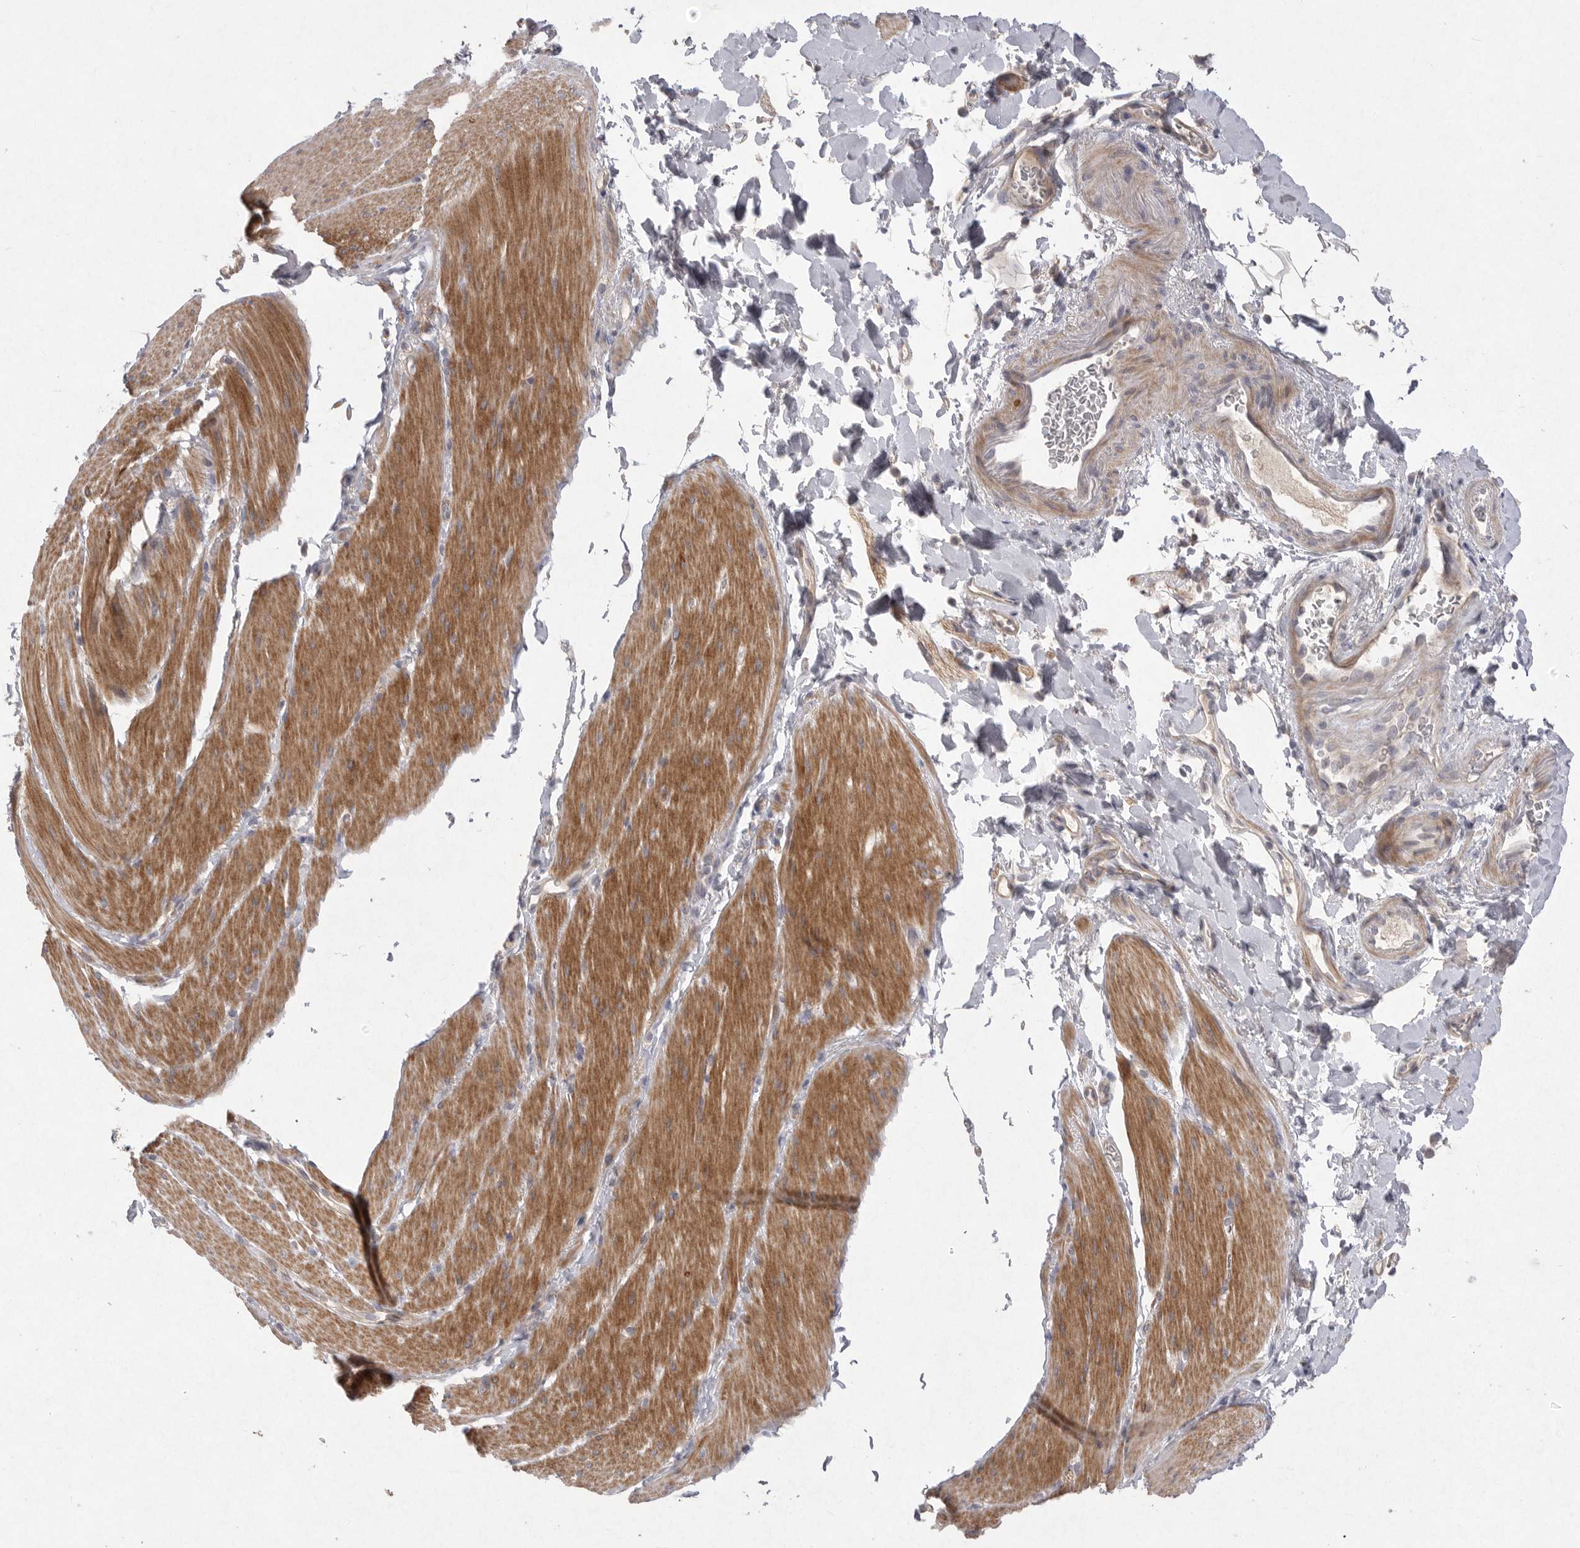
{"staining": {"intensity": "moderate", "quantity": "25%-75%", "location": "cytoplasmic/membranous"}, "tissue": "smooth muscle", "cell_type": "Smooth muscle cells", "image_type": "normal", "snomed": [{"axis": "morphology", "description": "Normal tissue, NOS"}, {"axis": "topography", "description": "Smooth muscle"}, {"axis": "topography", "description": "Small intestine"}], "caption": "Brown immunohistochemical staining in normal human smooth muscle demonstrates moderate cytoplasmic/membranous expression in about 25%-75% of smooth muscle cells.", "gene": "VANGL2", "patient": {"sex": "female", "age": 84}}